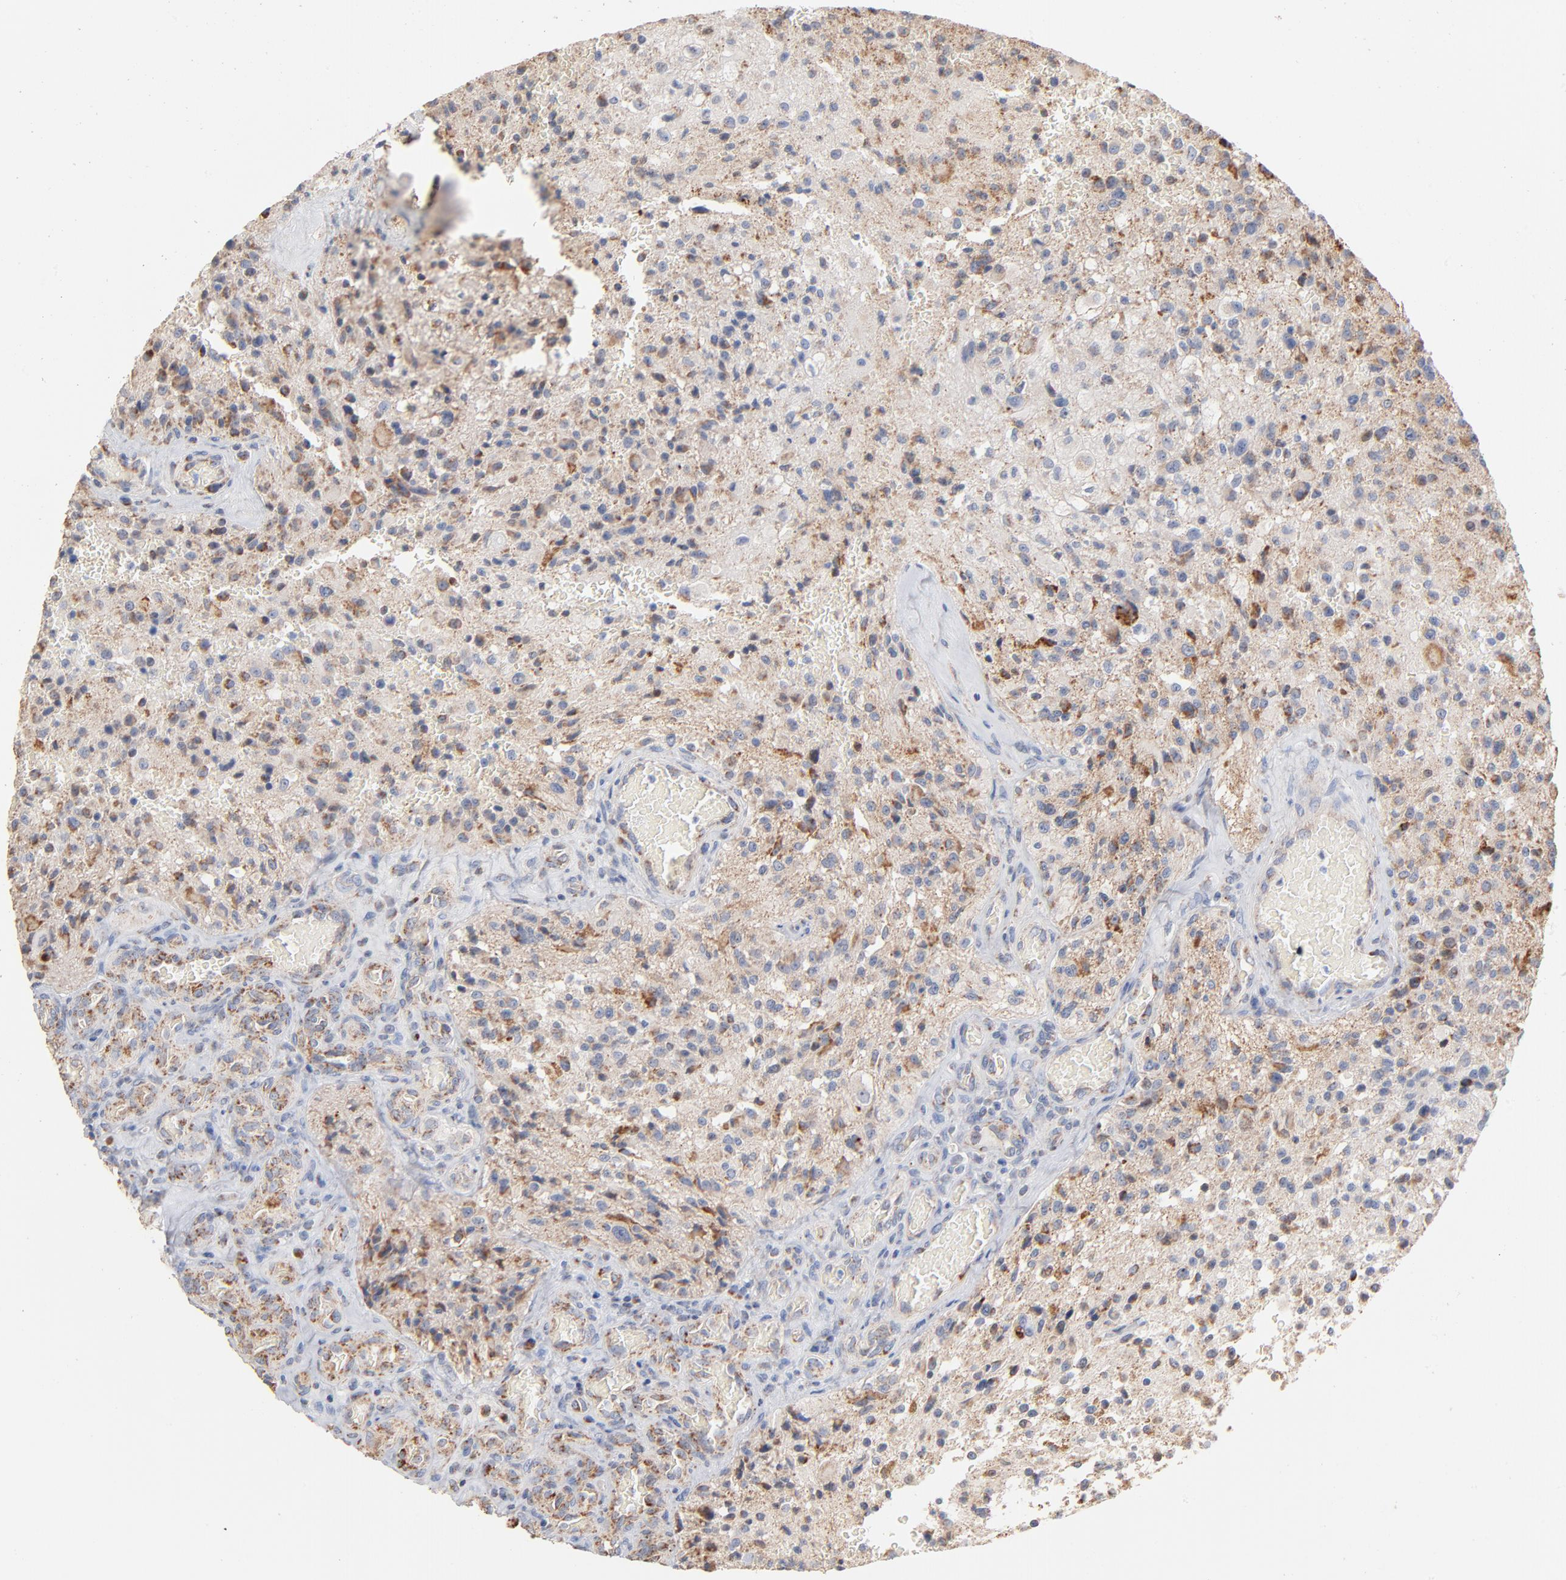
{"staining": {"intensity": "moderate", "quantity": ">75%", "location": "cytoplasmic/membranous"}, "tissue": "glioma", "cell_type": "Tumor cells", "image_type": "cancer", "snomed": [{"axis": "morphology", "description": "Normal tissue, NOS"}, {"axis": "morphology", "description": "Glioma, malignant, High grade"}, {"axis": "topography", "description": "Cerebral cortex"}], "caption": "Immunohistochemical staining of high-grade glioma (malignant) shows medium levels of moderate cytoplasmic/membranous protein staining in approximately >75% of tumor cells.", "gene": "UQCRC1", "patient": {"sex": "male", "age": 56}}